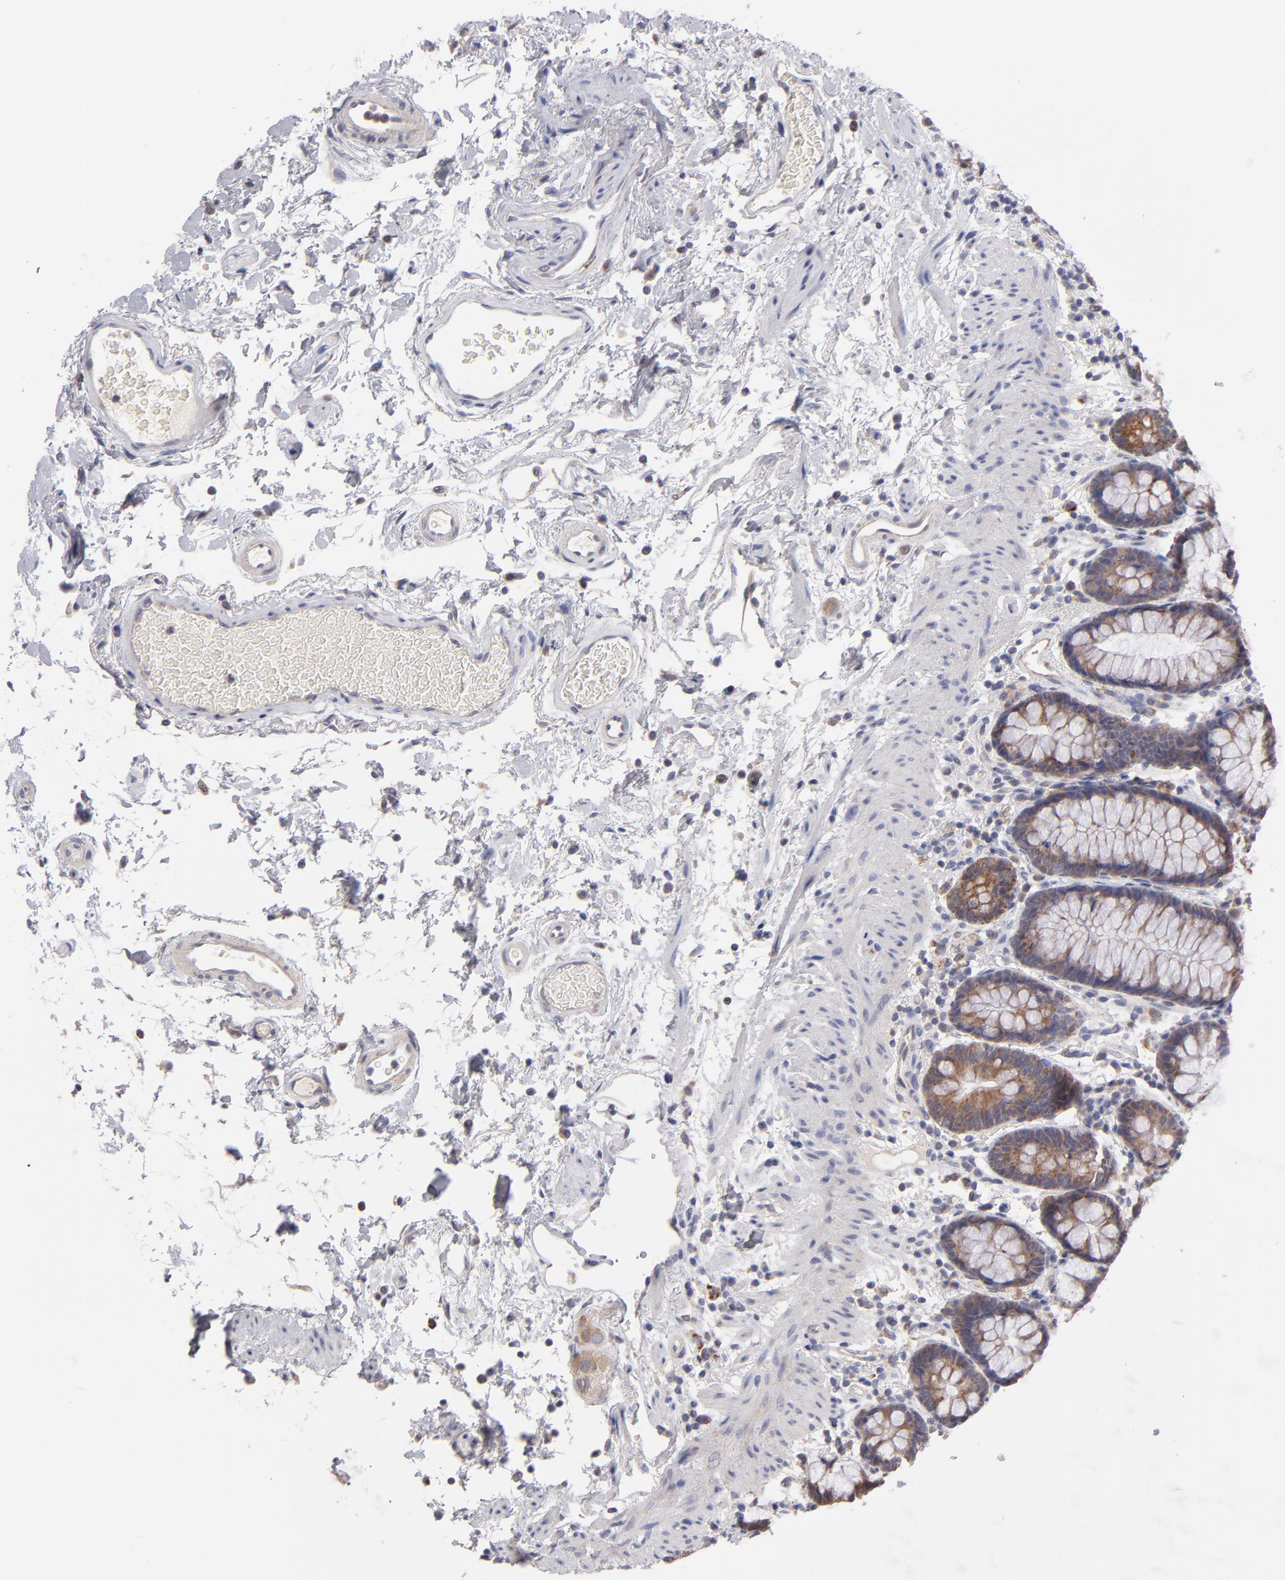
{"staining": {"intensity": "moderate", "quantity": ">75%", "location": "cytoplasmic/membranous"}, "tissue": "rectum", "cell_type": "Glandular cells", "image_type": "normal", "snomed": [{"axis": "morphology", "description": "Normal tissue, NOS"}, {"axis": "topography", "description": "Rectum"}], "caption": "A brown stain labels moderate cytoplasmic/membranous staining of a protein in glandular cells of benign rectum.", "gene": "HCCS", "patient": {"sex": "male", "age": 92}}